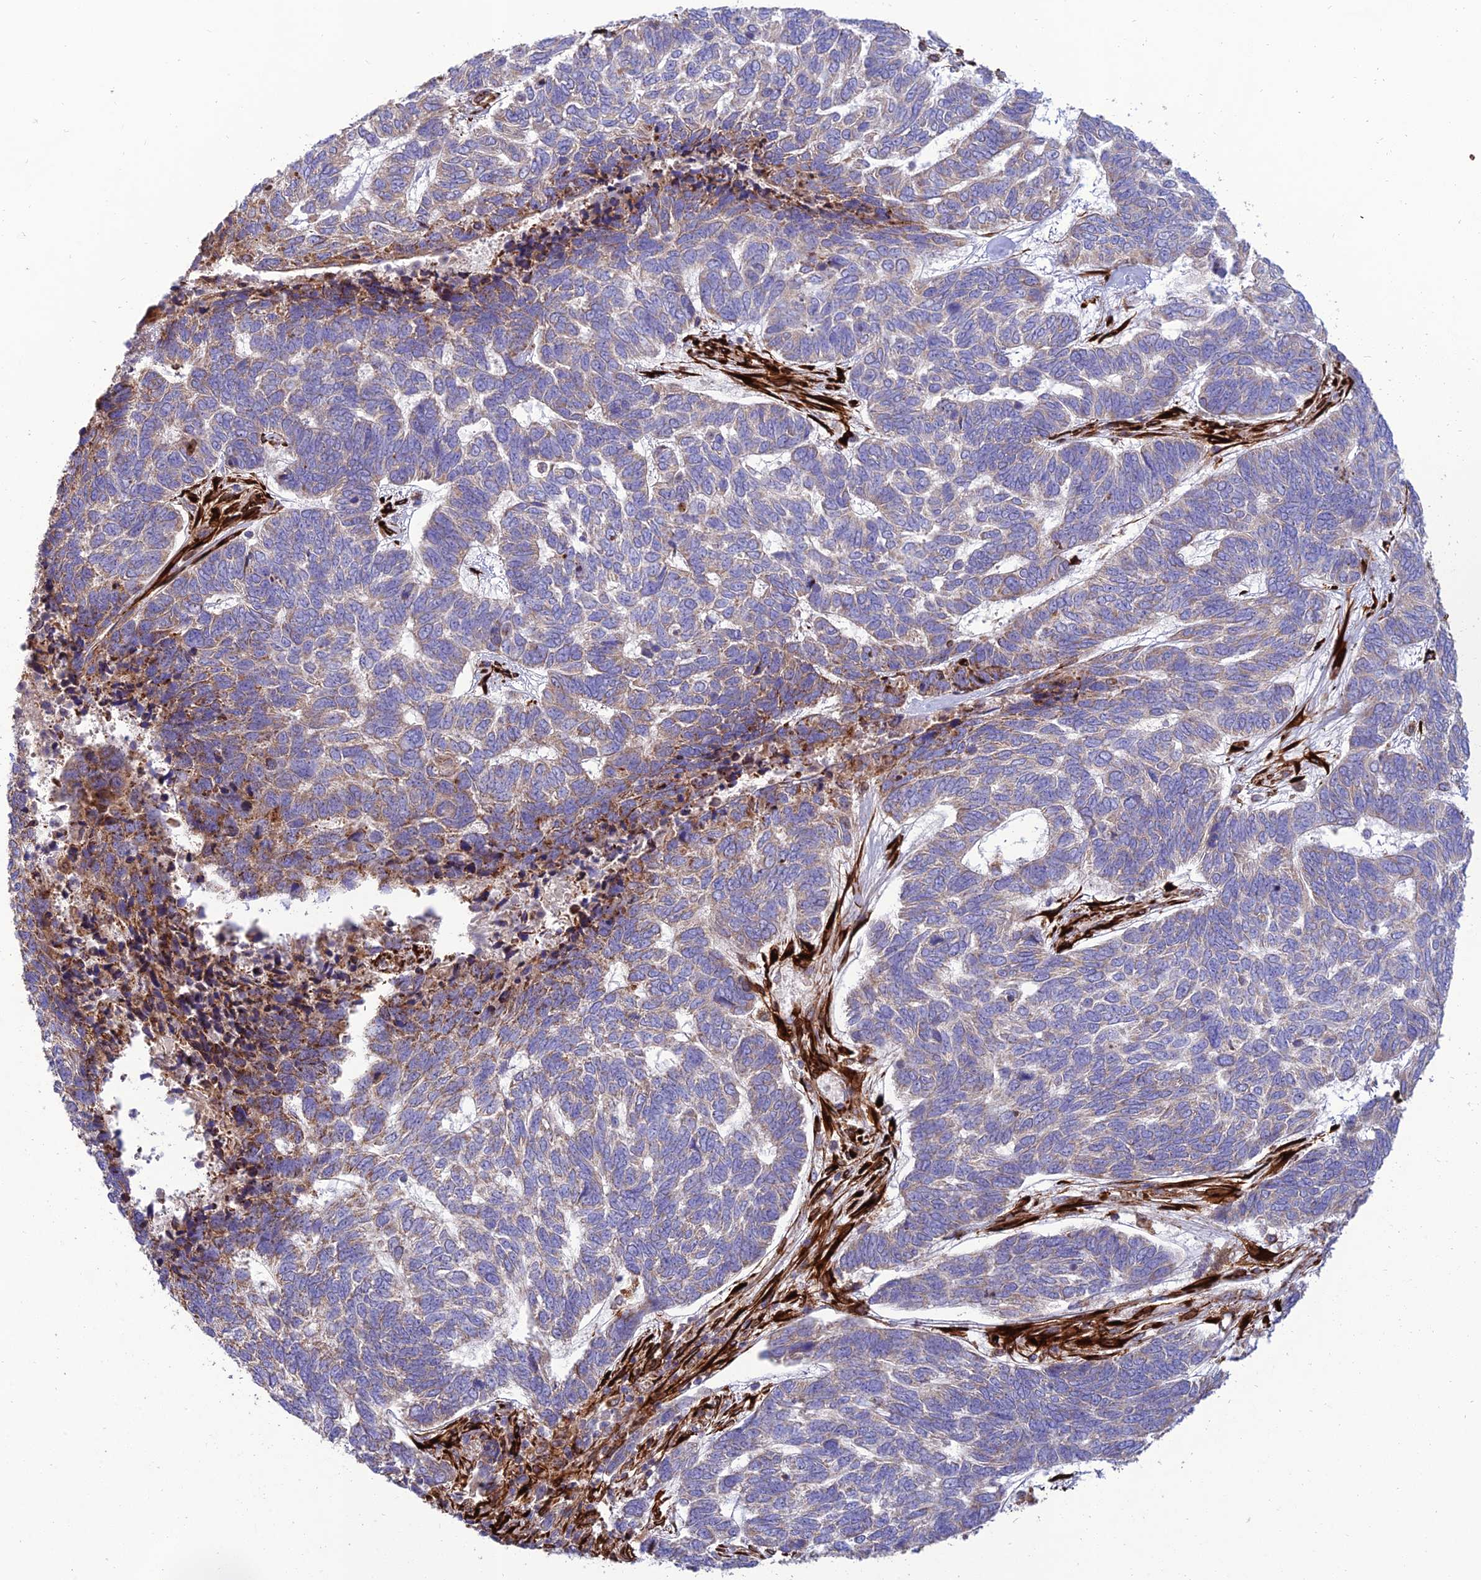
{"staining": {"intensity": "moderate", "quantity": "<25%", "location": "cytoplasmic/membranous"}, "tissue": "skin cancer", "cell_type": "Tumor cells", "image_type": "cancer", "snomed": [{"axis": "morphology", "description": "Basal cell carcinoma"}, {"axis": "topography", "description": "Skin"}], "caption": "An image of skin cancer stained for a protein shows moderate cytoplasmic/membranous brown staining in tumor cells.", "gene": "RCN3", "patient": {"sex": "female", "age": 65}}